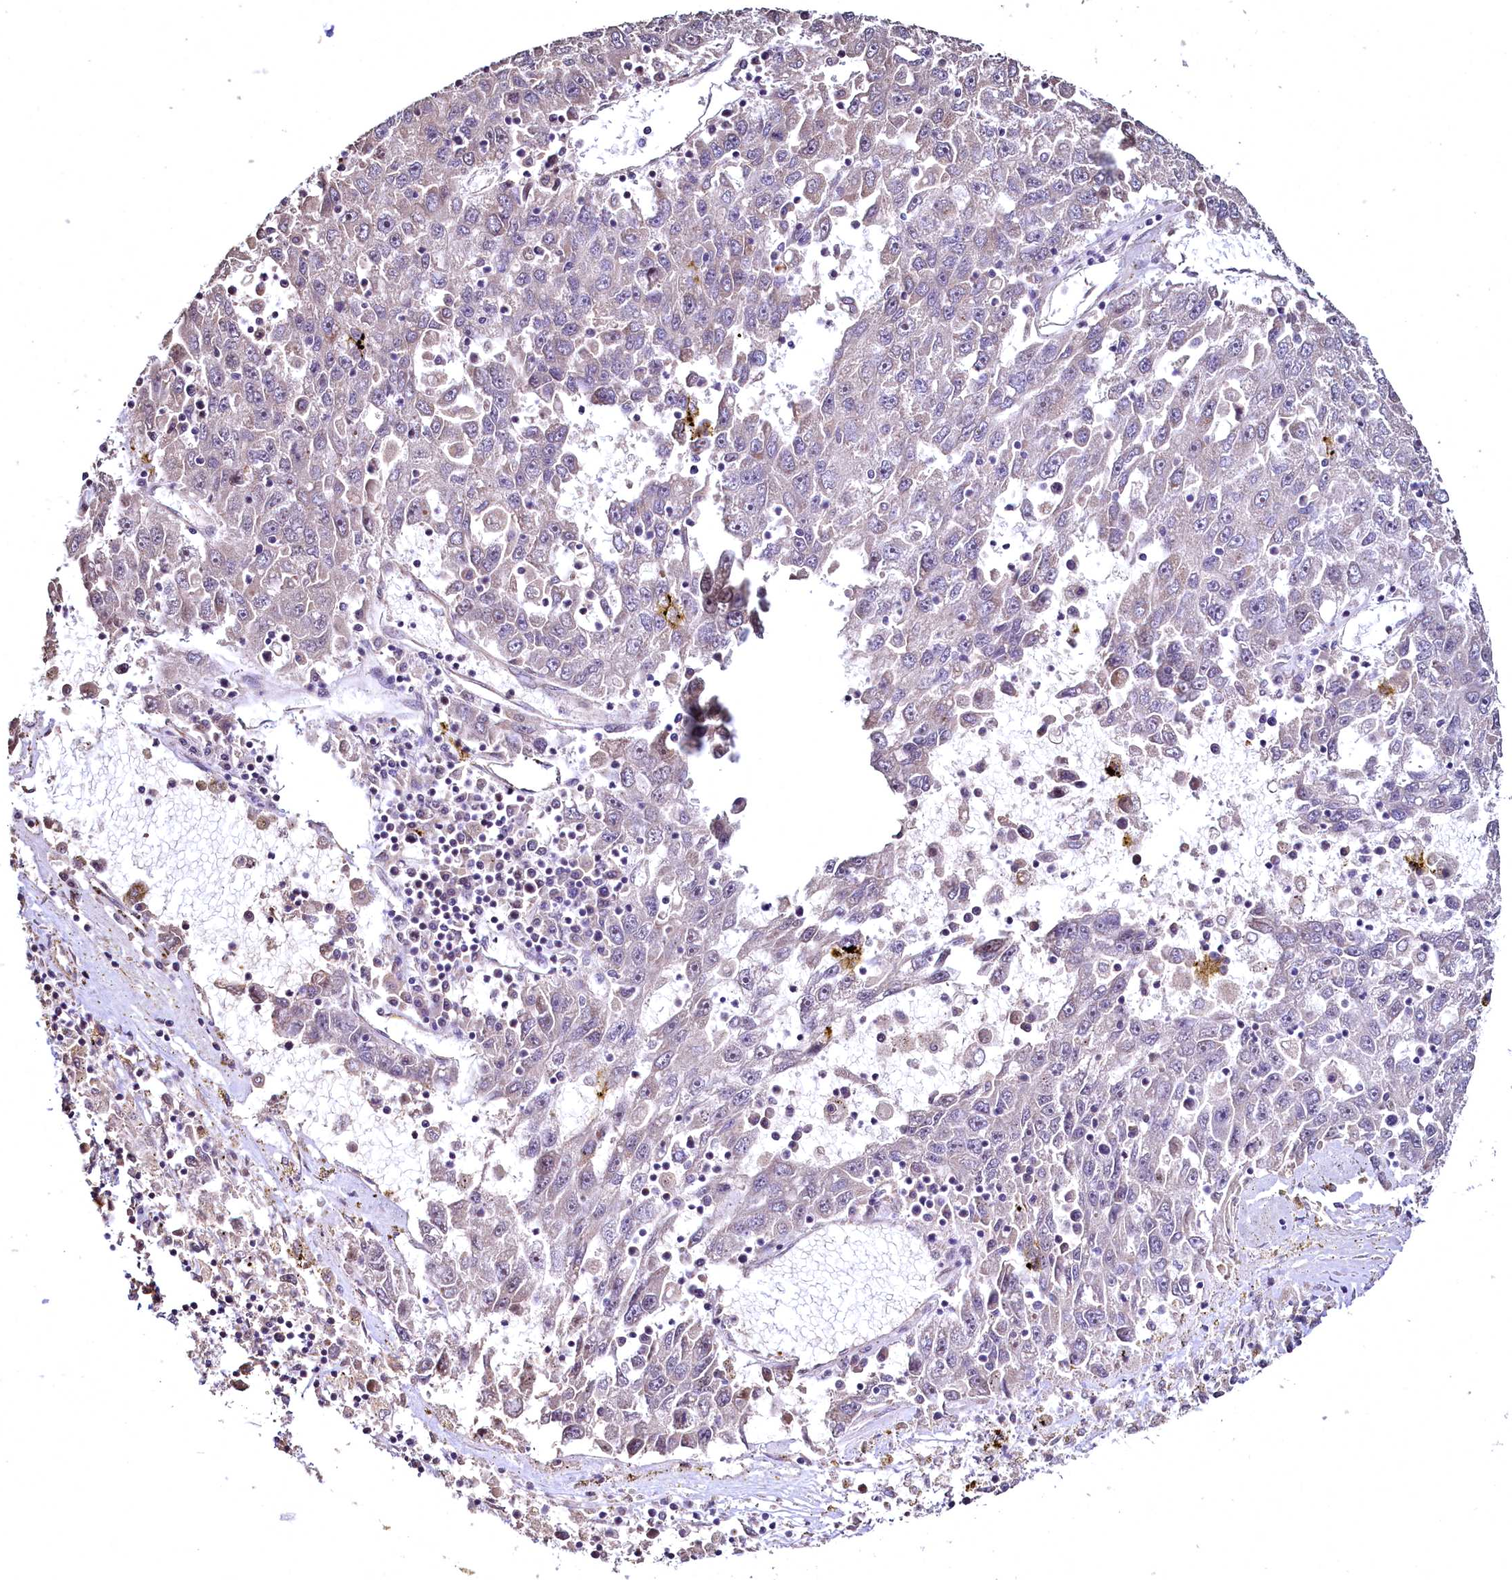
{"staining": {"intensity": "negative", "quantity": "none", "location": "none"}, "tissue": "liver cancer", "cell_type": "Tumor cells", "image_type": "cancer", "snomed": [{"axis": "morphology", "description": "Carcinoma, Hepatocellular, NOS"}, {"axis": "topography", "description": "Liver"}], "caption": "An image of liver cancer (hepatocellular carcinoma) stained for a protein demonstrates no brown staining in tumor cells.", "gene": "TBCEL", "patient": {"sex": "male", "age": 49}}